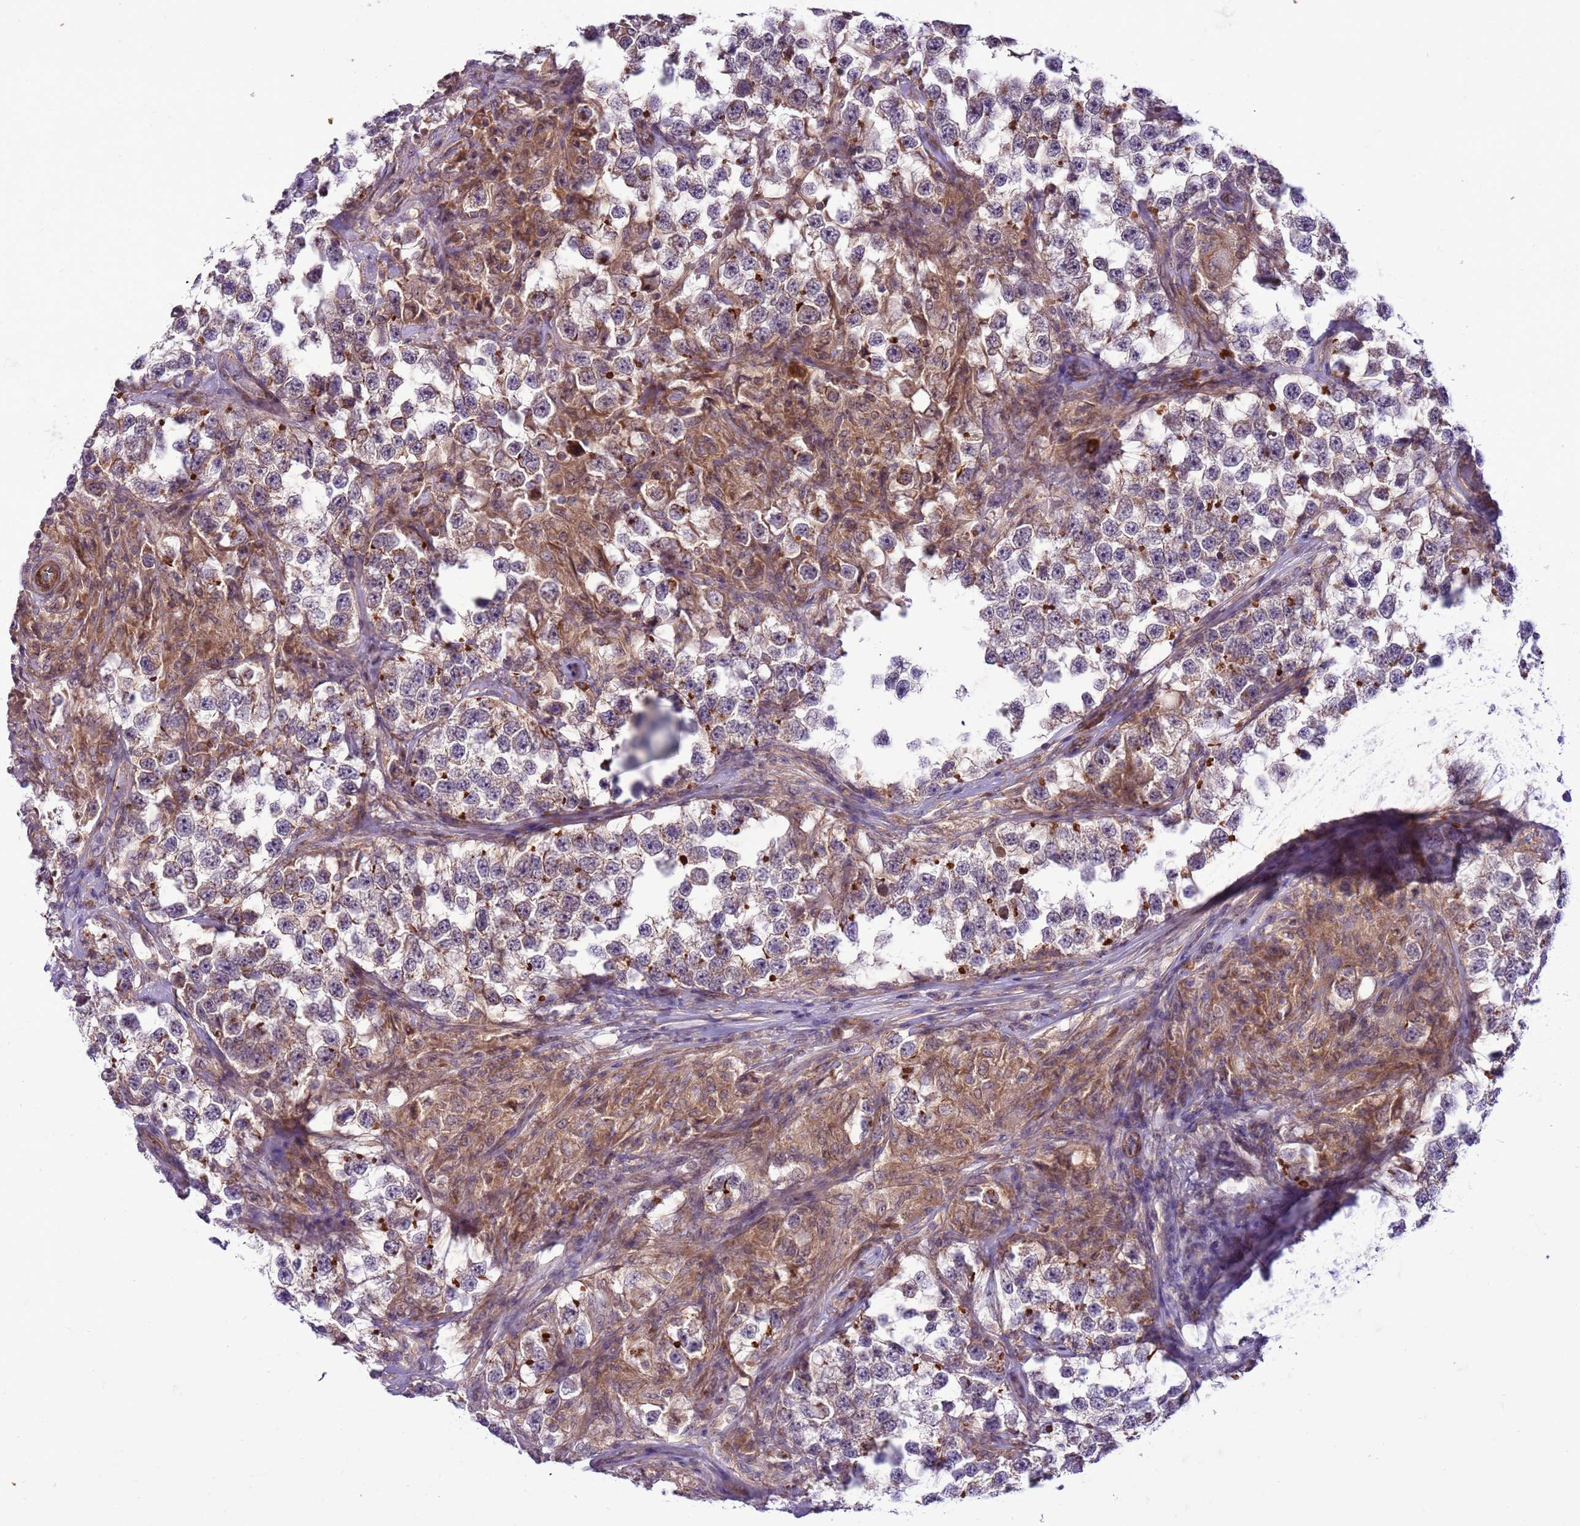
{"staining": {"intensity": "moderate", "quantity": "25%-75%", "location": "cytoplasmic/membranous"}, "tissue": "testis cancer", "cell_type": "Tumor cells", "image_type": "cancer", "snomed": [{"axis": "morphology", "description": "Seminoma, NOS"}, {"axis": "topography", "description": "Testis"}], "caption": "Brown immunohistochemical staining in testis seminoma shows moderate cytoplasmic/membranous positivity in about 25%-75% of tumor cells.", "gene": "GEN1", "patient": {"sex": "male", "age": 46}}